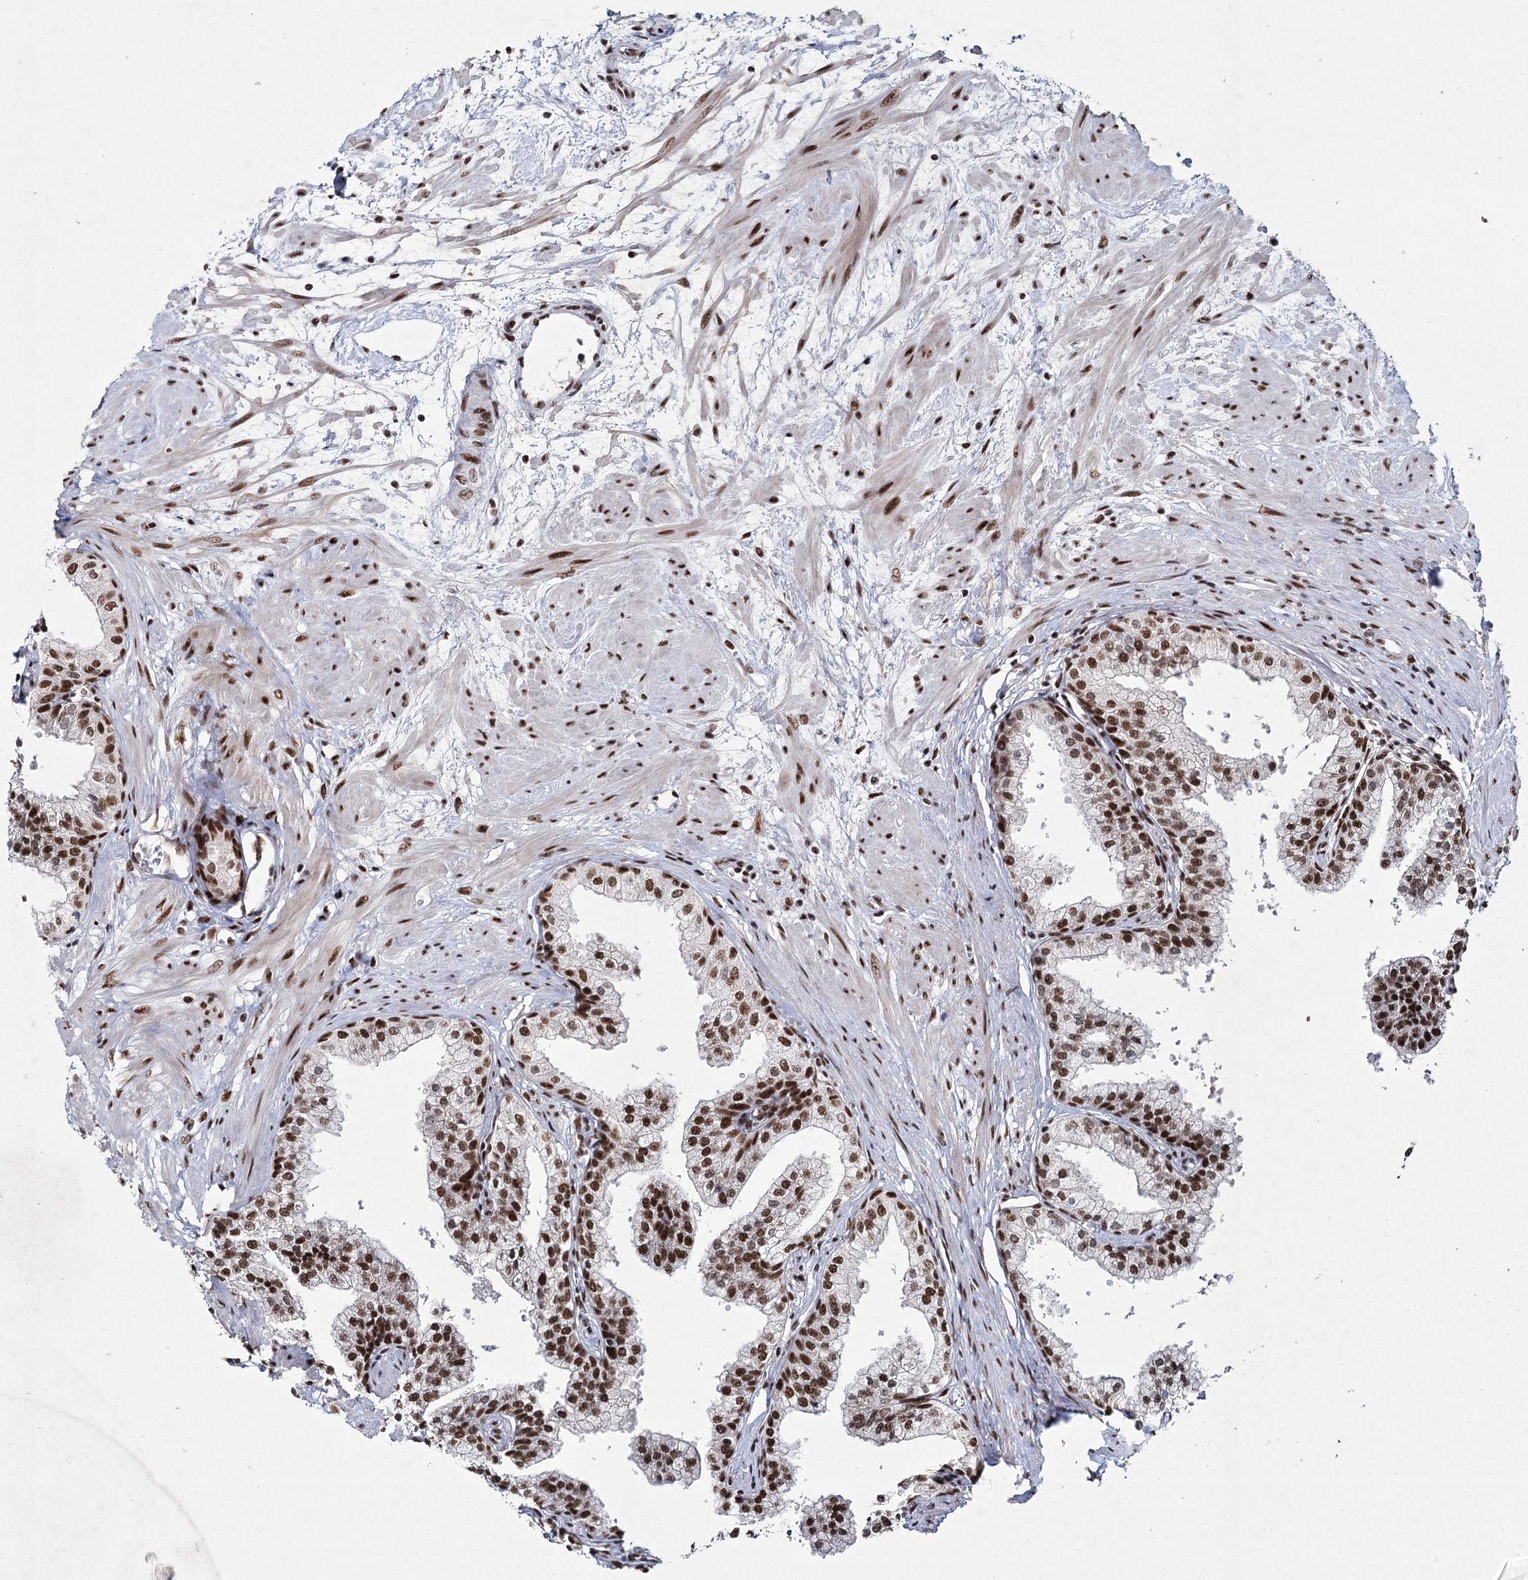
{"staining": {"intensity": "strong", "quantity": ">75%", "location": "nuclear"}, "tissue": "prostate", "cell_type": "Glandular cells", "image_type": "normal", "snomed": [{"axis": "morphology", "description": "Normal tissue, NOS"}, {"axis": "topography", "description": "Prostate"}], "caption": "Immunohistochemistry (IHC) (DAB (3,3'-diaminobenzidine)) staining of normal human prostate reveals strong nuclear protein expression in about >75% of glandular cells. (Brightfield microscopy of DAB IHC at high magnification).", "gene": "SCAF8", "patient": {"sex": "male", "age": 60}}